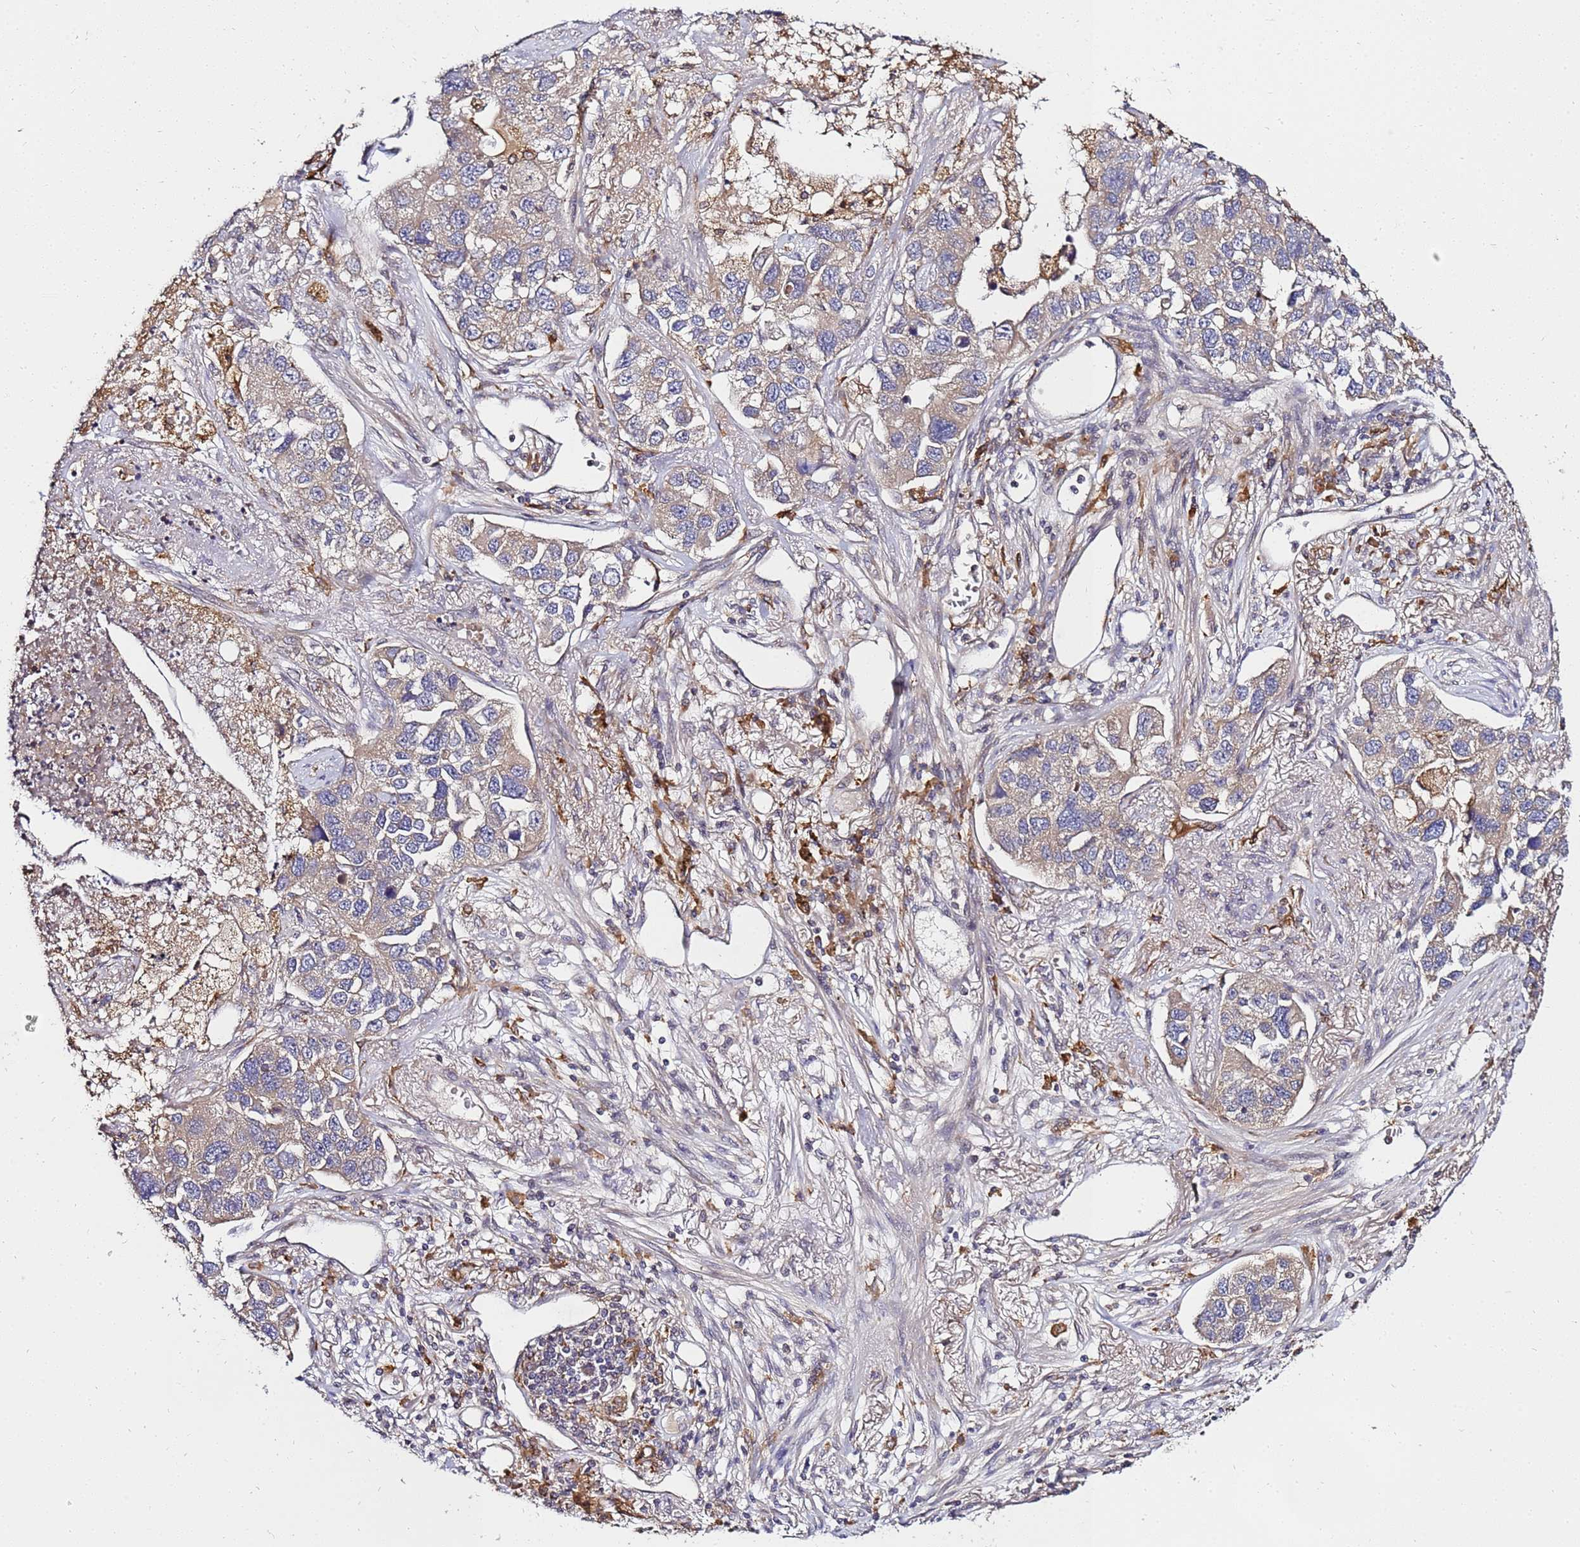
{"staining": {"intensity": "weak", "quantity": "25%-75%", "location": "cytoplasmic/membranous"}, "tissue": "lung cancer", "cell_type": "Tumor cells", "image_type": "cancer", "snomed": [{"axis": "morphology", "description": "Adenocarcinoma, NOS"}, {"axis": "topography", "description": "Lung"}], "caption": "A micrograph of lung cancer (adenocarcinoma) stained for a protein displays weak cytoplasmic/membranous brown staining in tumor cells. (Stains: DAB in brown, nuclei in blue, Microscopy: brightfield microscopy at high magnification).", "gene": "ADPGK", "patient": {"sex": "male", "age": 49}}